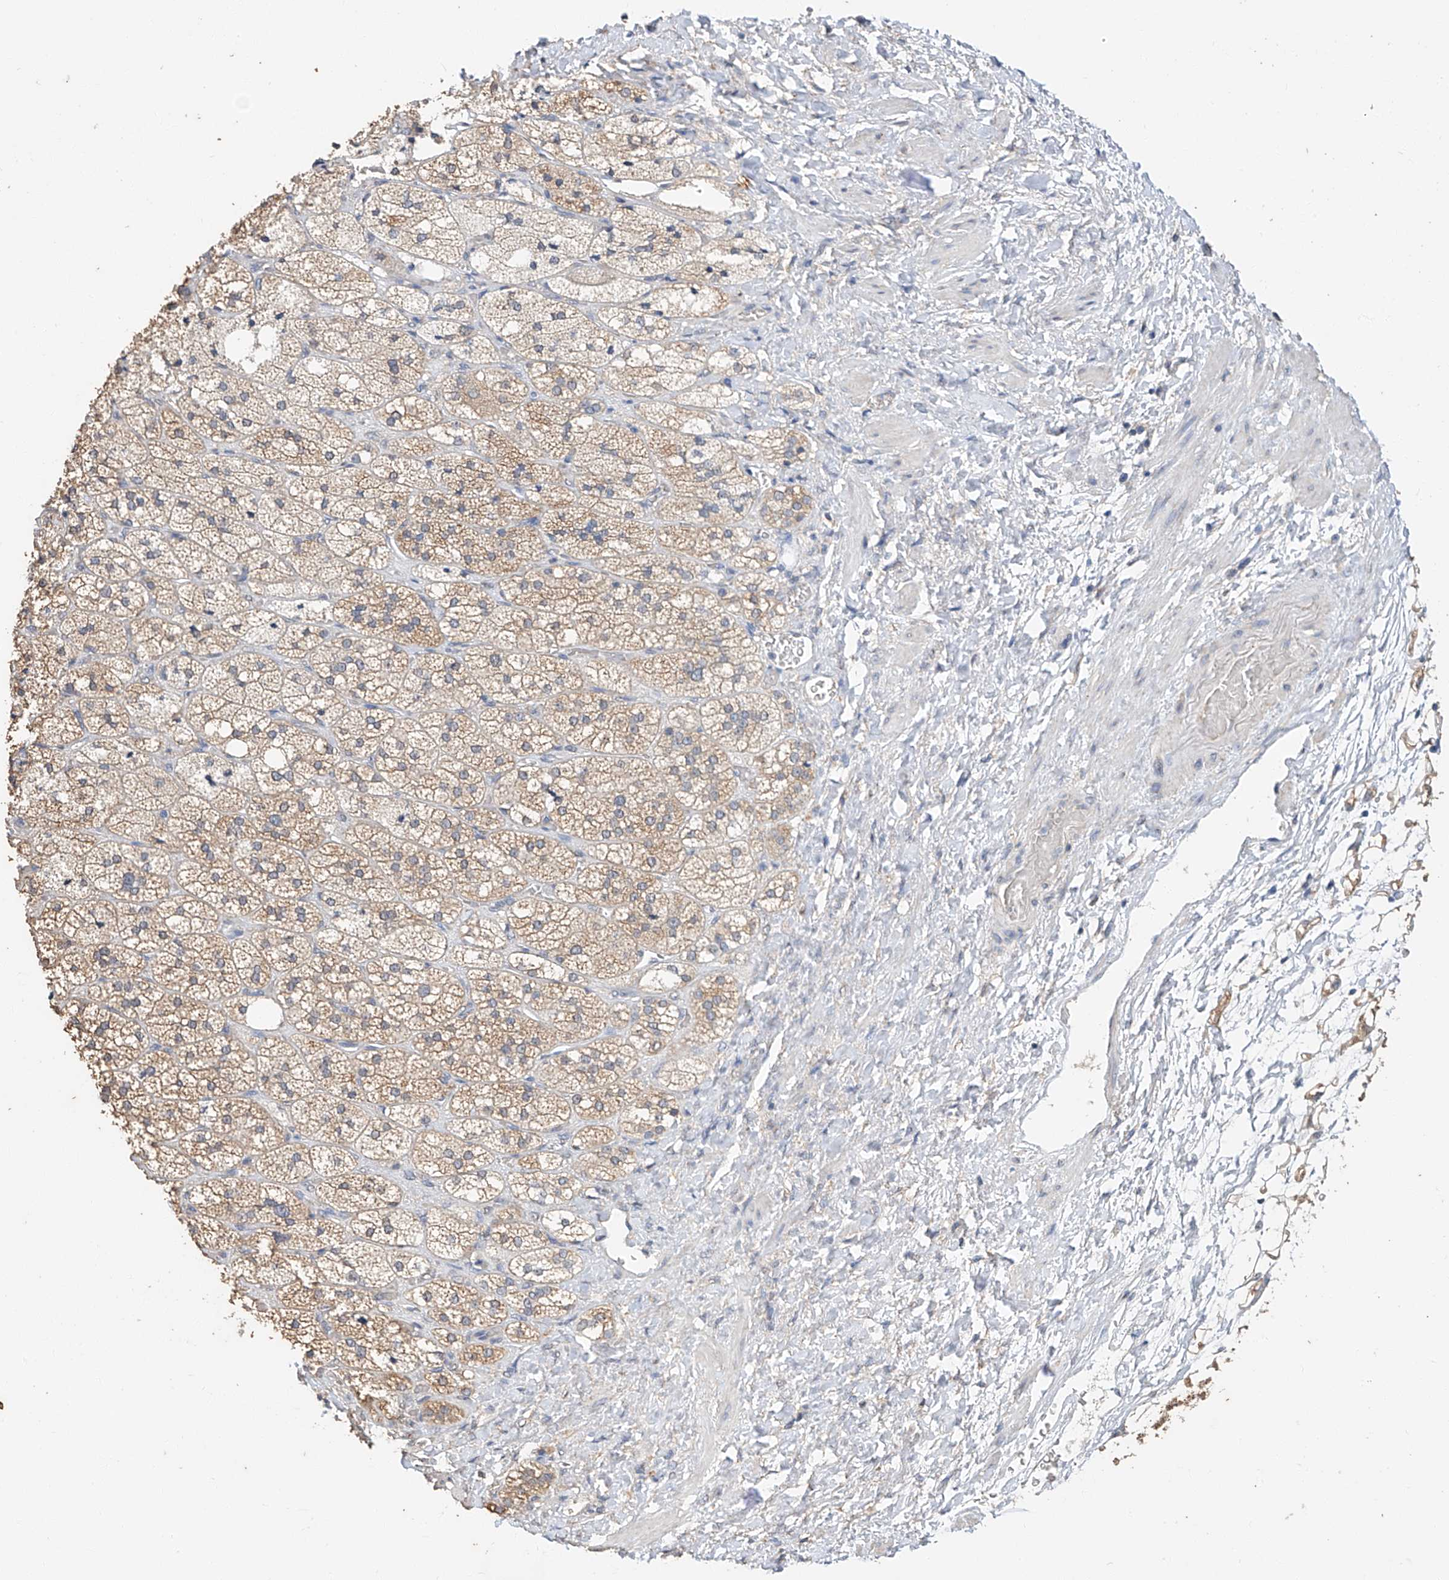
{"staining": {"intensity": "weak", "quantity": "25%-75%", "location": "cytoplasmic/membranous"}, "tissue": "adrenal gland", "cell_type": "Glandular cells", "image_type": "normal", "snomed": [{"axis": "morphology", "description": "Normal tissue, NOS"}, {"axis": "topography", "description": "Adrenal gland"}], "caption": "Normal adrenal gland exhibits weak cytoplasmic/membranous staining in about 25%-75% of glandular cells, visualized by immunohistochemistry.", "gene": "CERS4", "patient": {"sex": "male", "age": 61}}